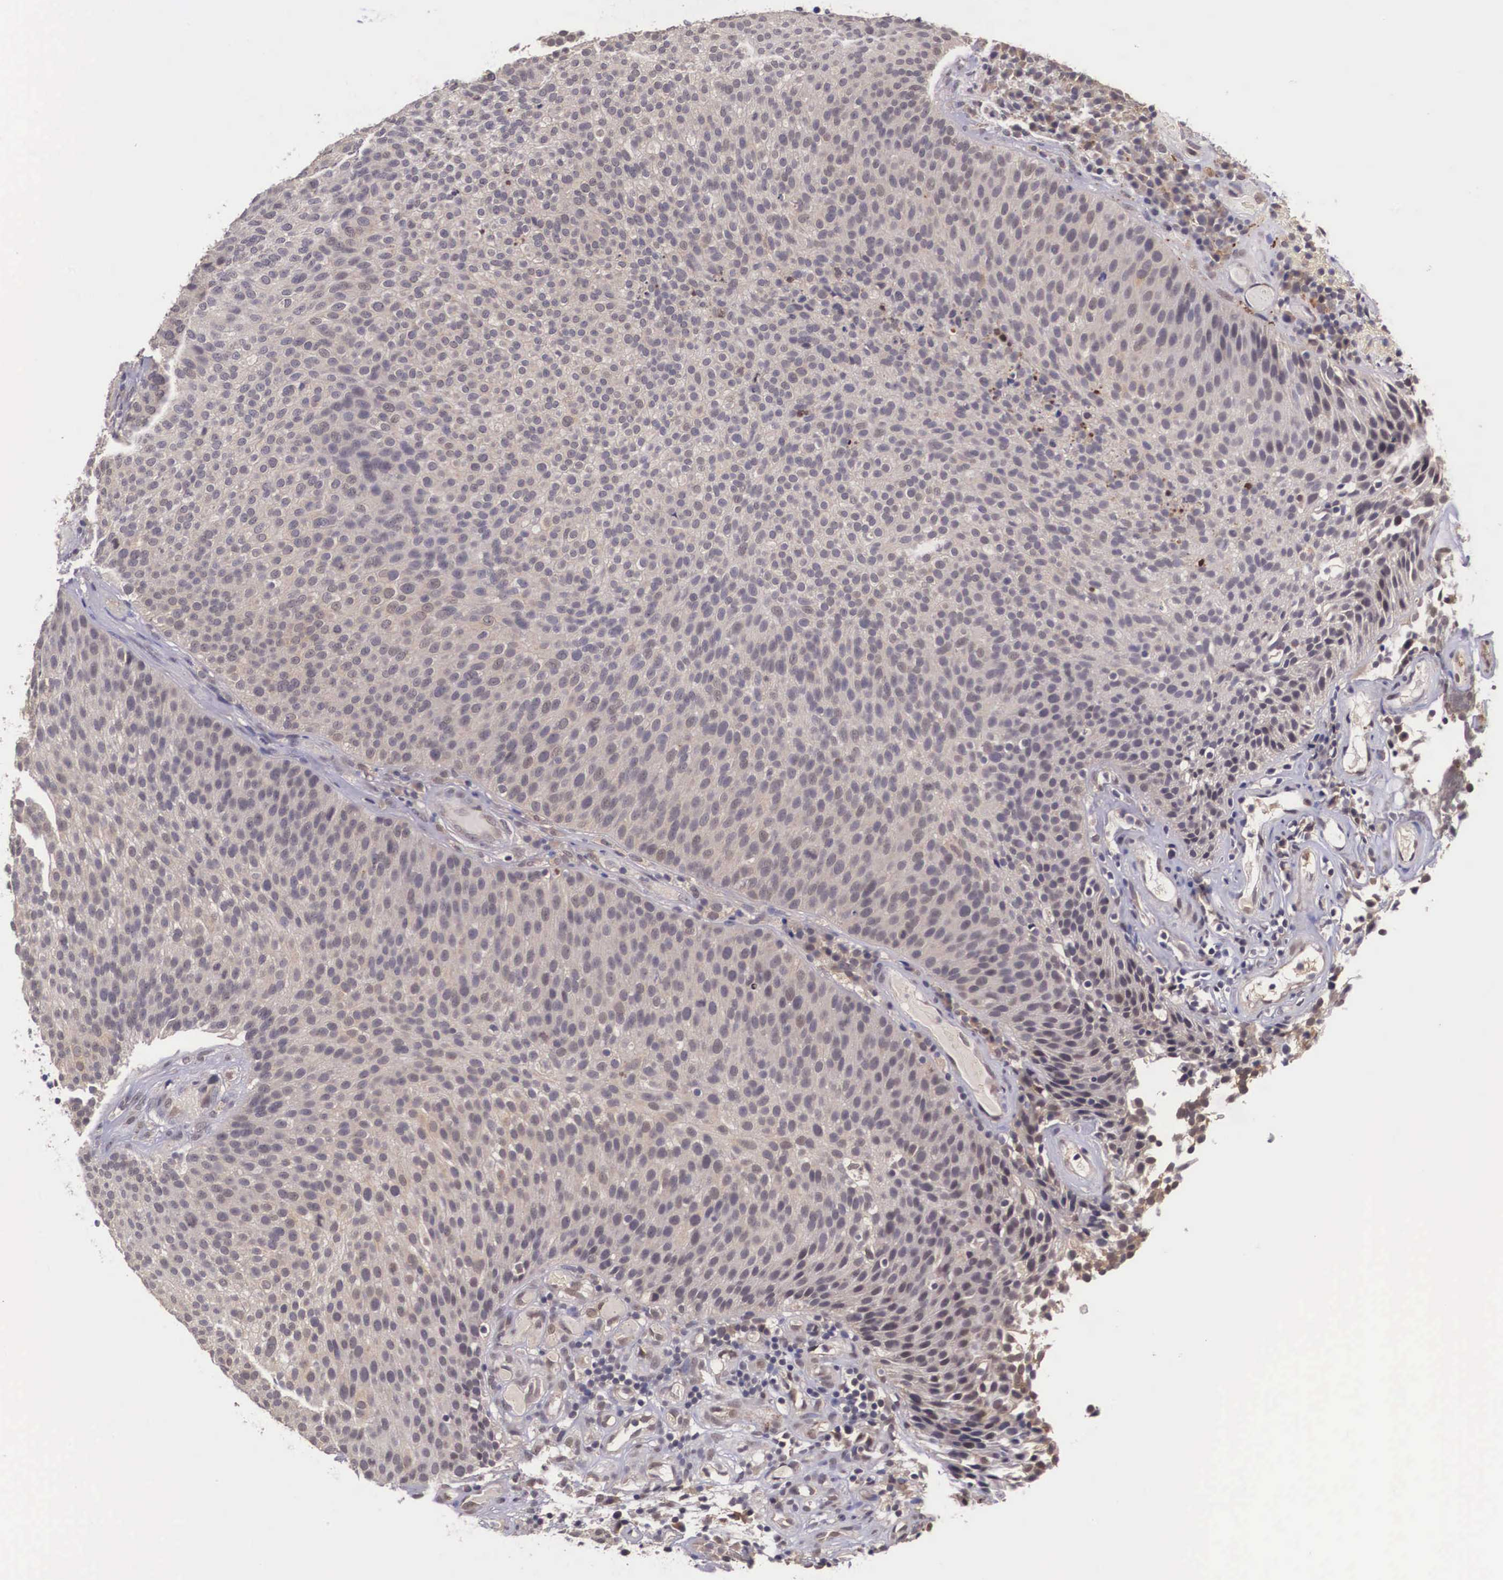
{"staining": {"intensity": "weak", "quantity": ">75%", "location": "cytoplasmic/membranous"}, "tissue": "urothelial cancer", "cell_type": "Tumor cells", "image_type": "cancer", "snomed": [{"axis": "morphology", "description": "Urothelial carcinoma, Low grade"}, {"axis": "topography", "description": "Urinary bladder"}], "caption": "Immunohistochemical staining of urothelial cancer demonstrates low levels of weak cytoplasmic/membranous staining in about >75% of tumor cells.", "gene": "VASH1", "patient": {"sex": "male", "age": 85}}